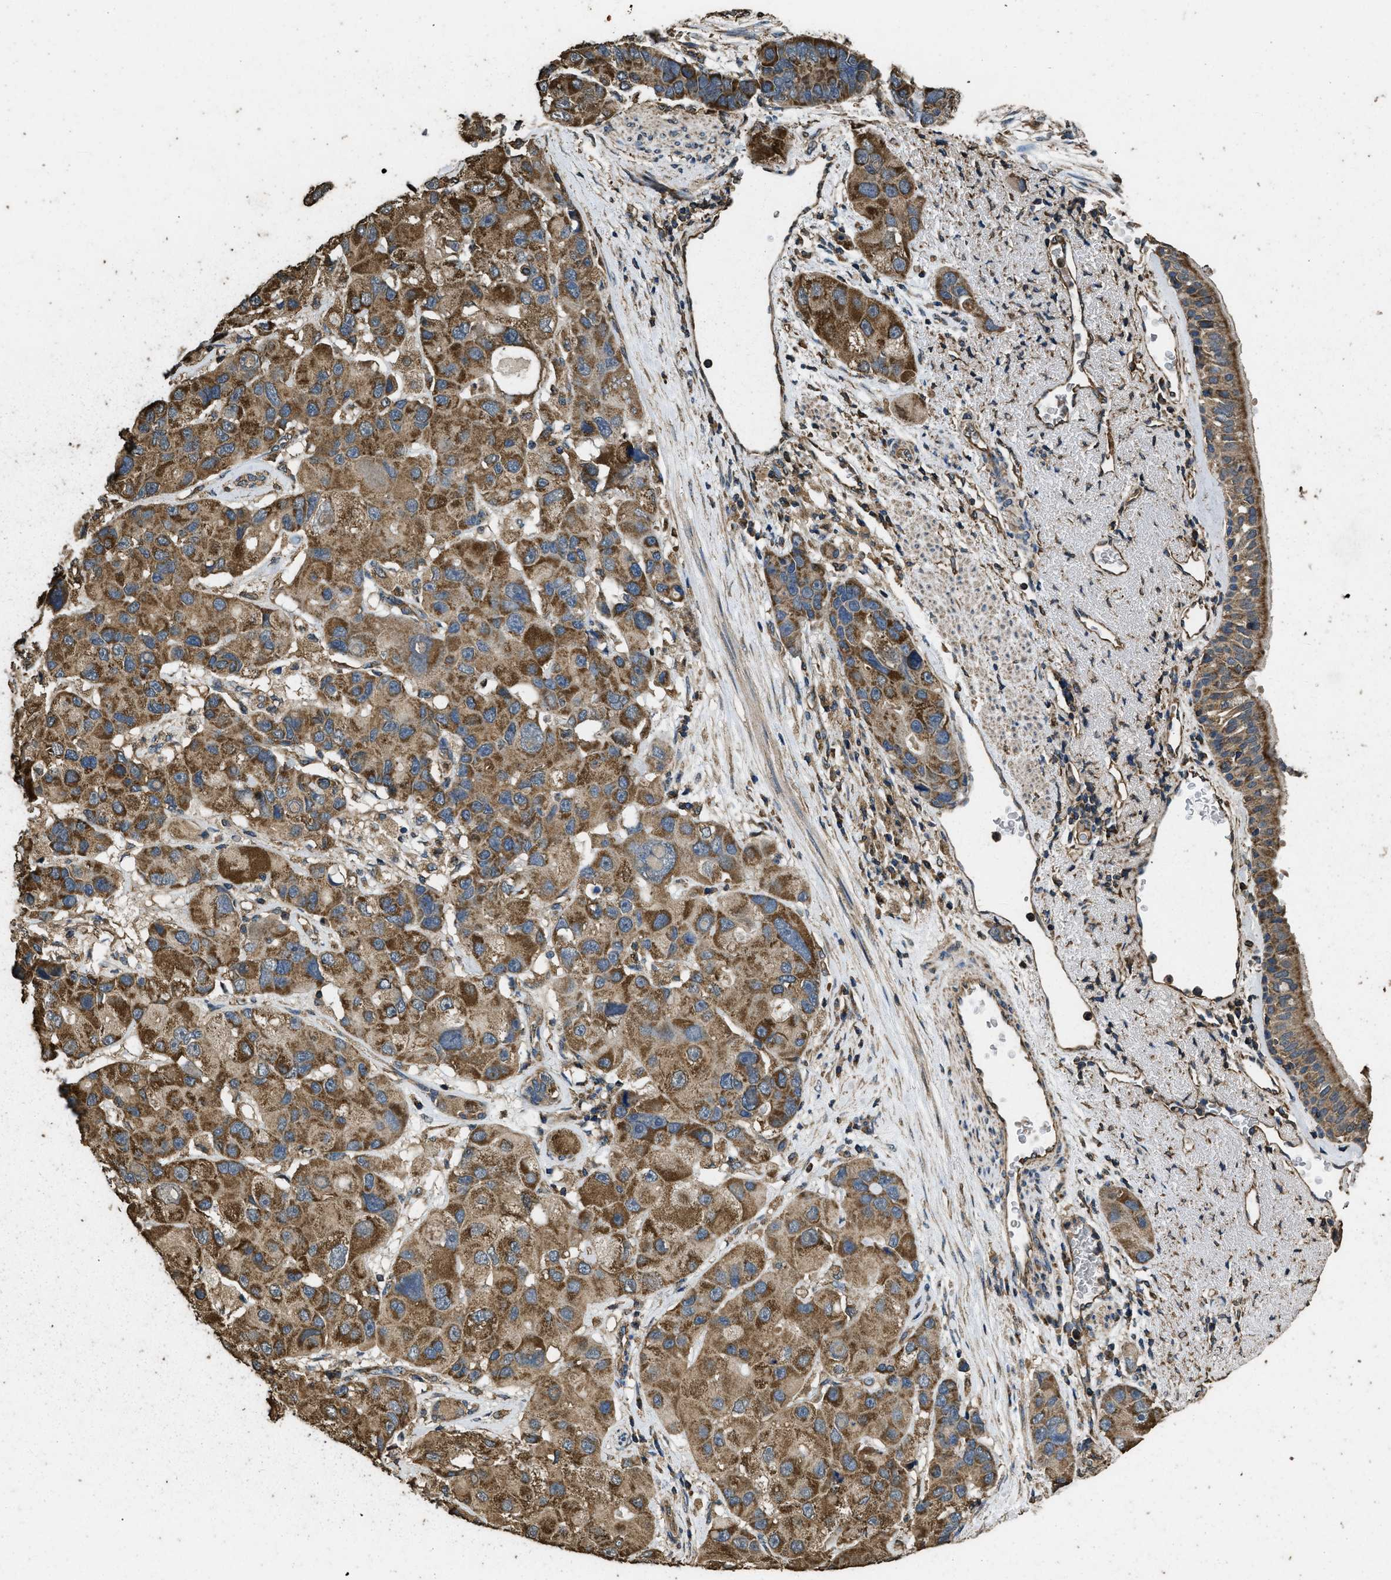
{"staining": {"intensity": "moderate", "quantity": ">75%", "location": "cytoplasmic/membranous"}, "tissue": "bronchus", "cell_type": "Respiratory epithelial cells", "image_type": "normal", "snomed": [{"axis": "morphology", "description": "Normal tissue, NOS"}, {"axis": "morphology", "description": "Adenocarcinoma, NOS"}, {"axis": "morphology", "description": "Adenocarcinoma, metastatic, NOS"}, {"axis": "topography", "description": "Lymph node"}, {"axis": "topography", "description": "Bronchus"}, {"axis": "topography", "description": "Lung"}], "caption": "Immunohistochemical staining of normal human bronchus displays moderate cytoplasmic/membranous protein expression in about >75% of respiratory epithelial cells.", "gene": "CYRIA", "patient": {"sex": "female", "age": 54}}